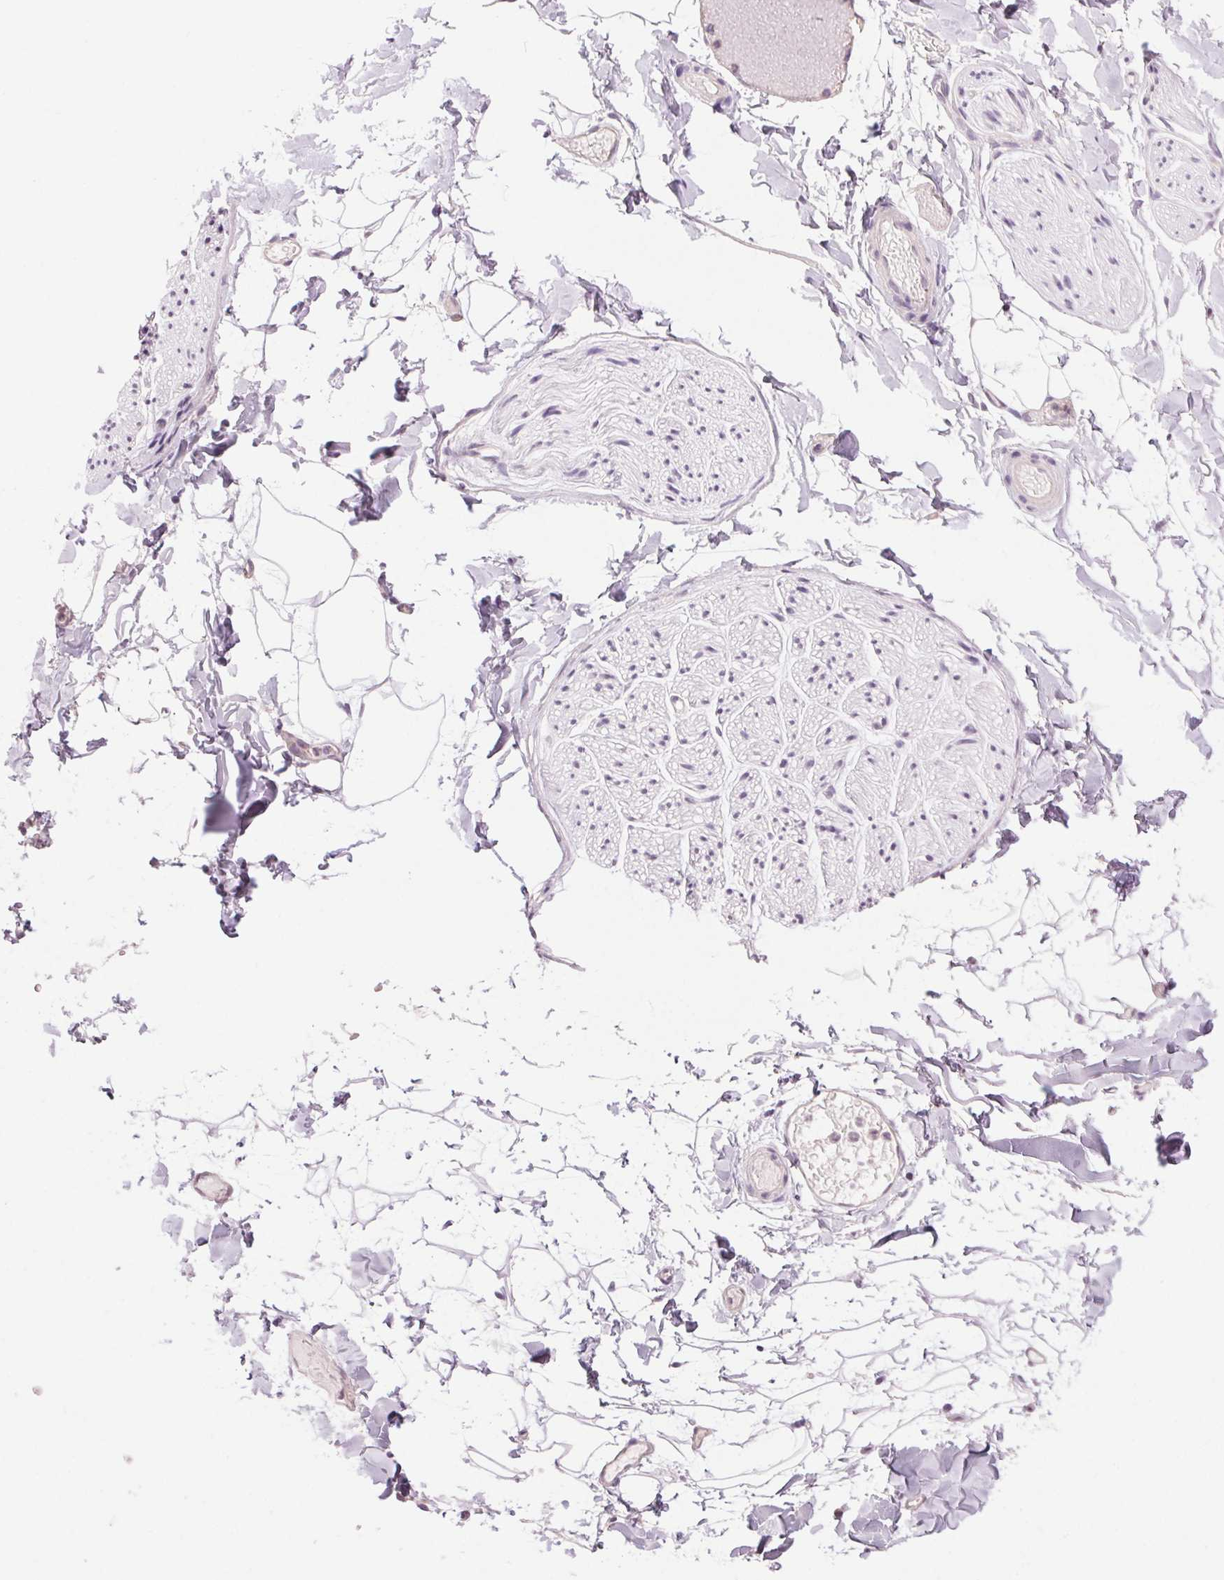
{"staining": {"intensity": "negative", "quantity": "none", "location": "none"}, "tissue": "adipose tissue", "cell_type": "Adipocytes", "image_type": "normal", "snomed": [{"axis": "morphology", "description": "Normal tissue, NOS"}, {"axis": "topography", "description": "Gallbladder"}, {"axis": "topography", "description": "Peripheral nerve tissue"}], "caption": "Adipose tissue was stained to show a protein in brown. There is no significant positivity in adipocytes. (Stains: DAB (3,3'-diaminobenzidine) IHC with hematoxylin counter stain, Microscopy: brightfield microscopy at high magnification).", "gene": "MPO", "patient": {"sex": "female", "age": 45}}